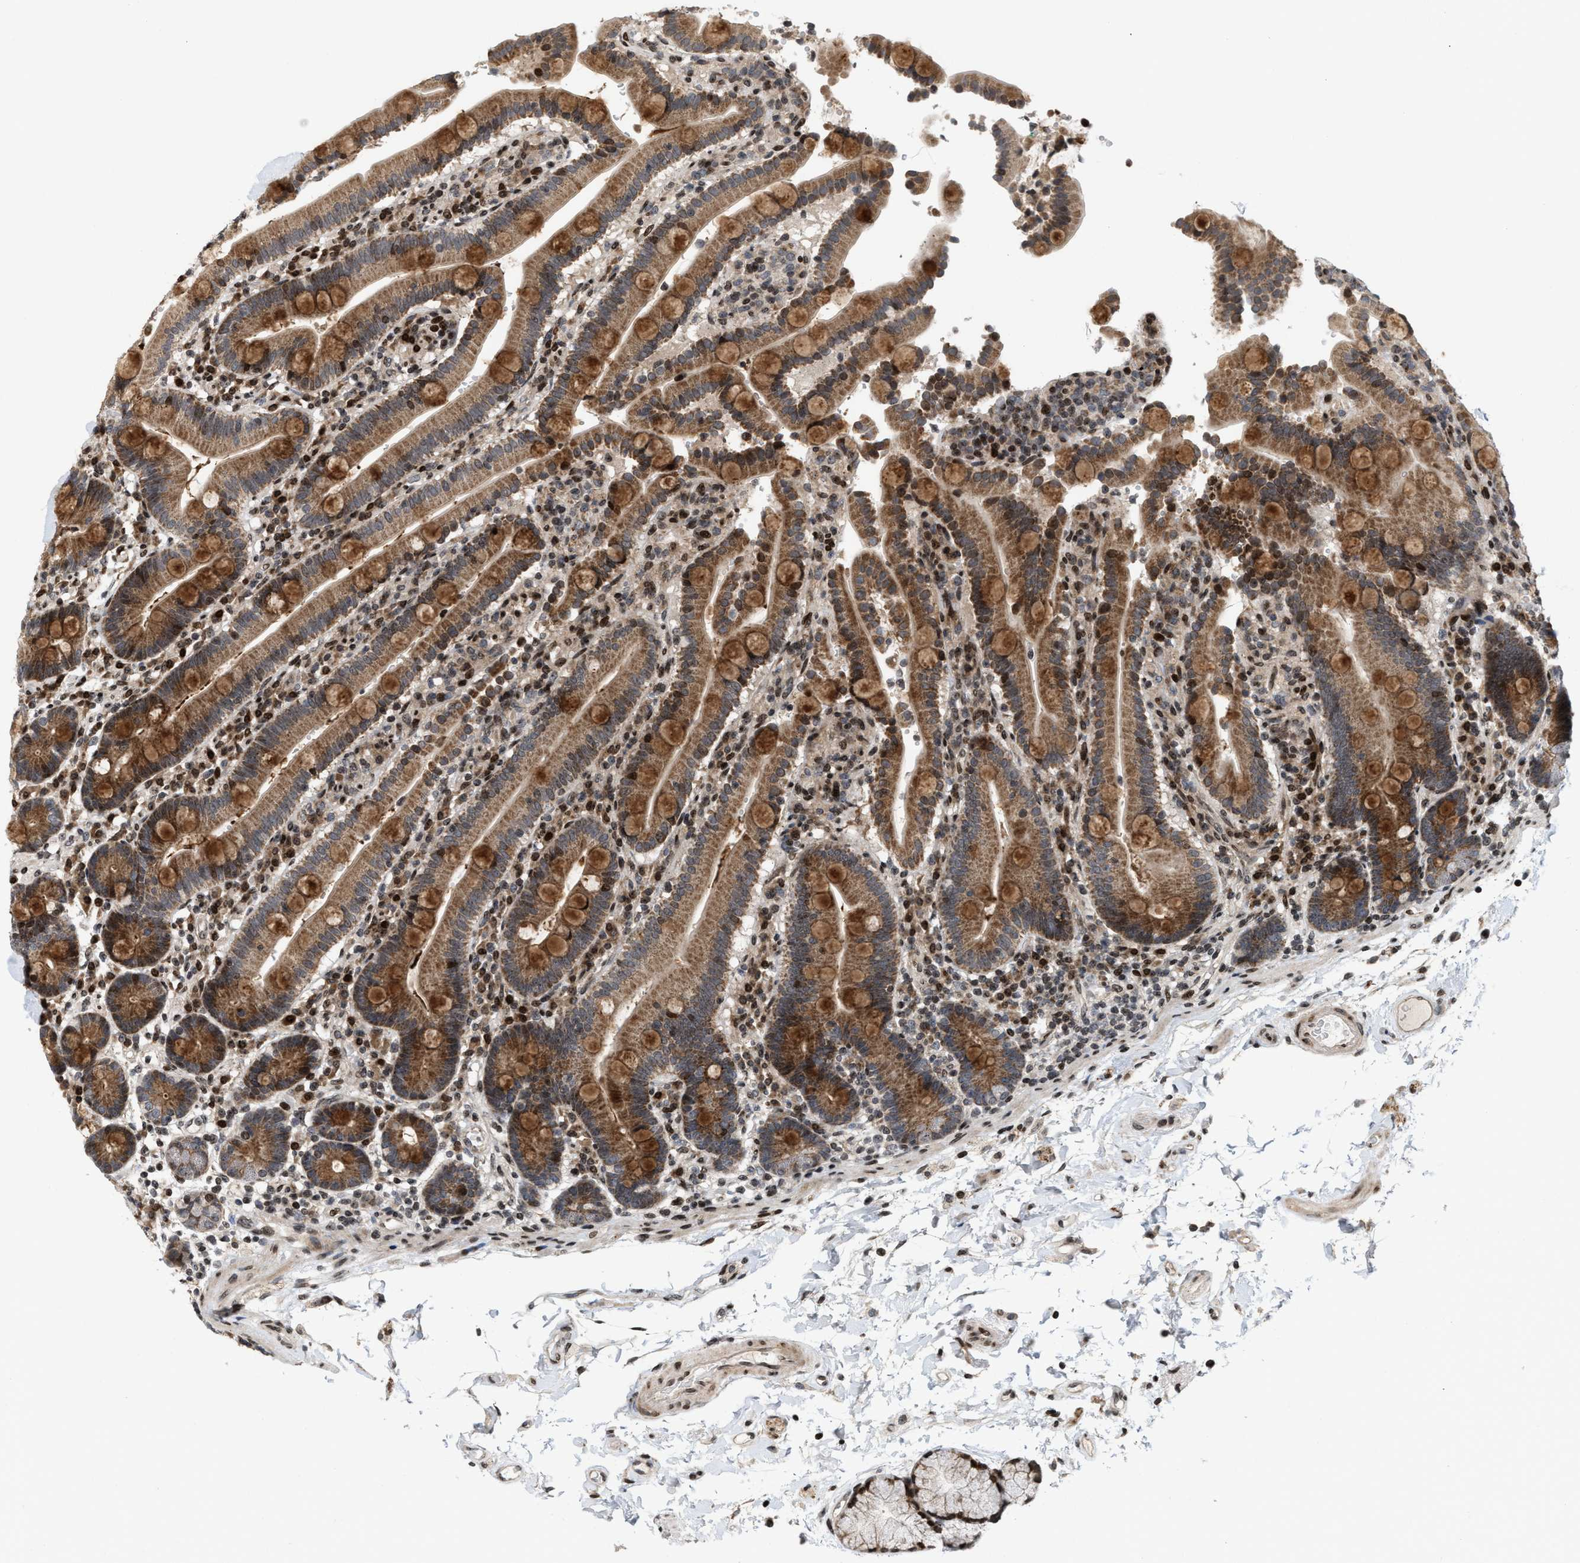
{"staining": {"intensity": "strong", "quantity": ">75%", "location": "cytoplasmic/membranous"}, "tissue": "duodenum", "cell_type": "Glandular cells", "image_type": "normal", "snomed": [{"axis": "morphology", "description": "Normal tissue, NOS"}, {"axis": "topography", "description": "Small intestine, NOS"}], "caption": "Brown immunohistochemical staining in benign duodenum shows strong cytoplasmic/membranous staining in approximately >75% of glandular cells.", "gene": "PDZD2", "patient": {"sex": "female", "age": 71}}